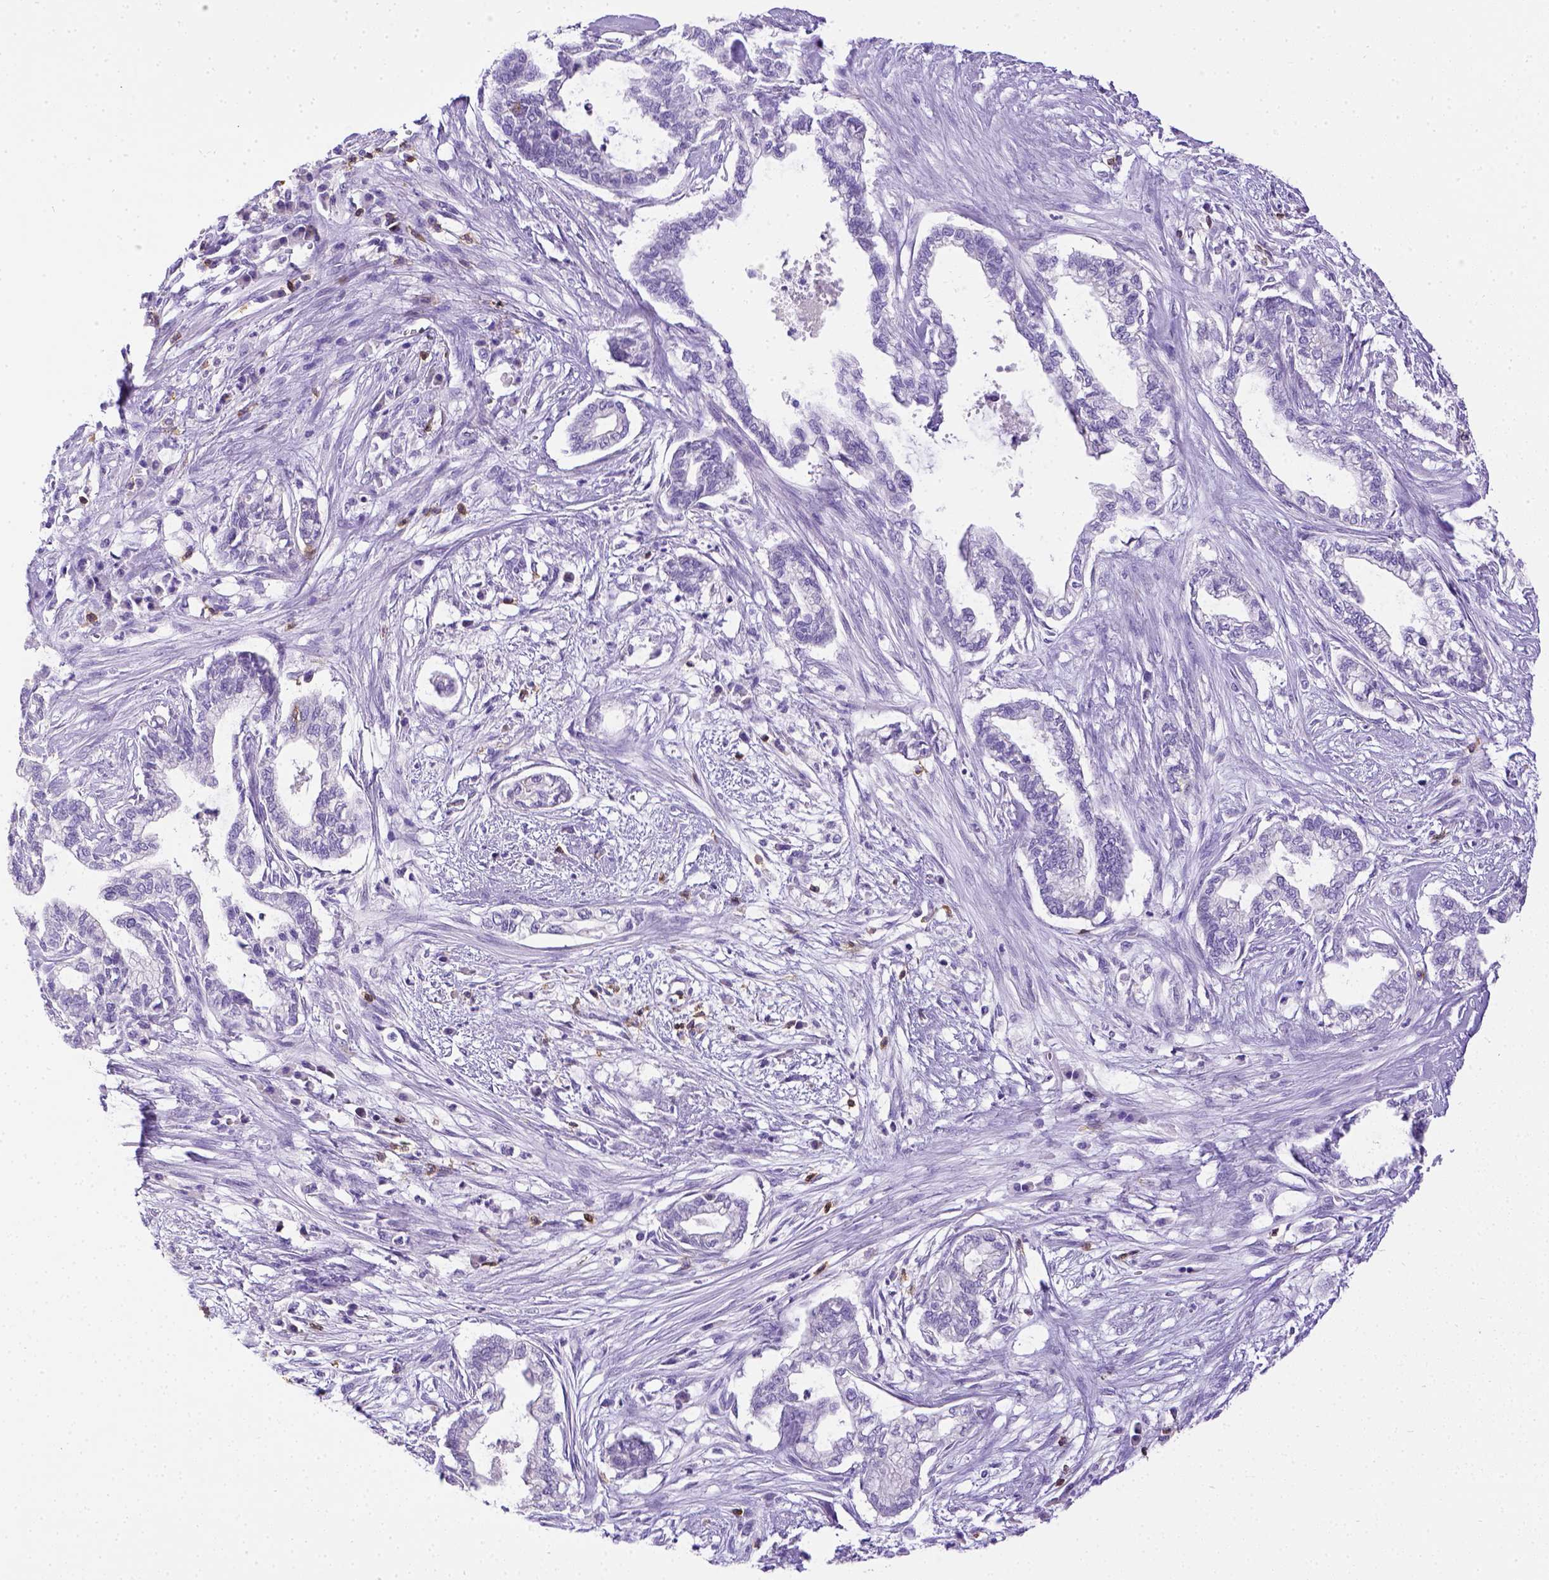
{"staining": {"intensity": "negative", "quantity": "none", "location": "none"}, "tissue": "cervical cancer", "cell_type": "Tumor cells", "image_type": "cancer", "snomed": [{"axis": "morphology", "description": "Adenocarcinoma, NOS"}, {"axis": "topography", "description": "Cervix"}], "caption": "Immunohistochemical staining of cervical adenocarcinoma reveals no significant expression in tumor cells. Nuclei are stained in blue.", "gene": "CD3E", "patient": {"sex": "female", "age": 62}}